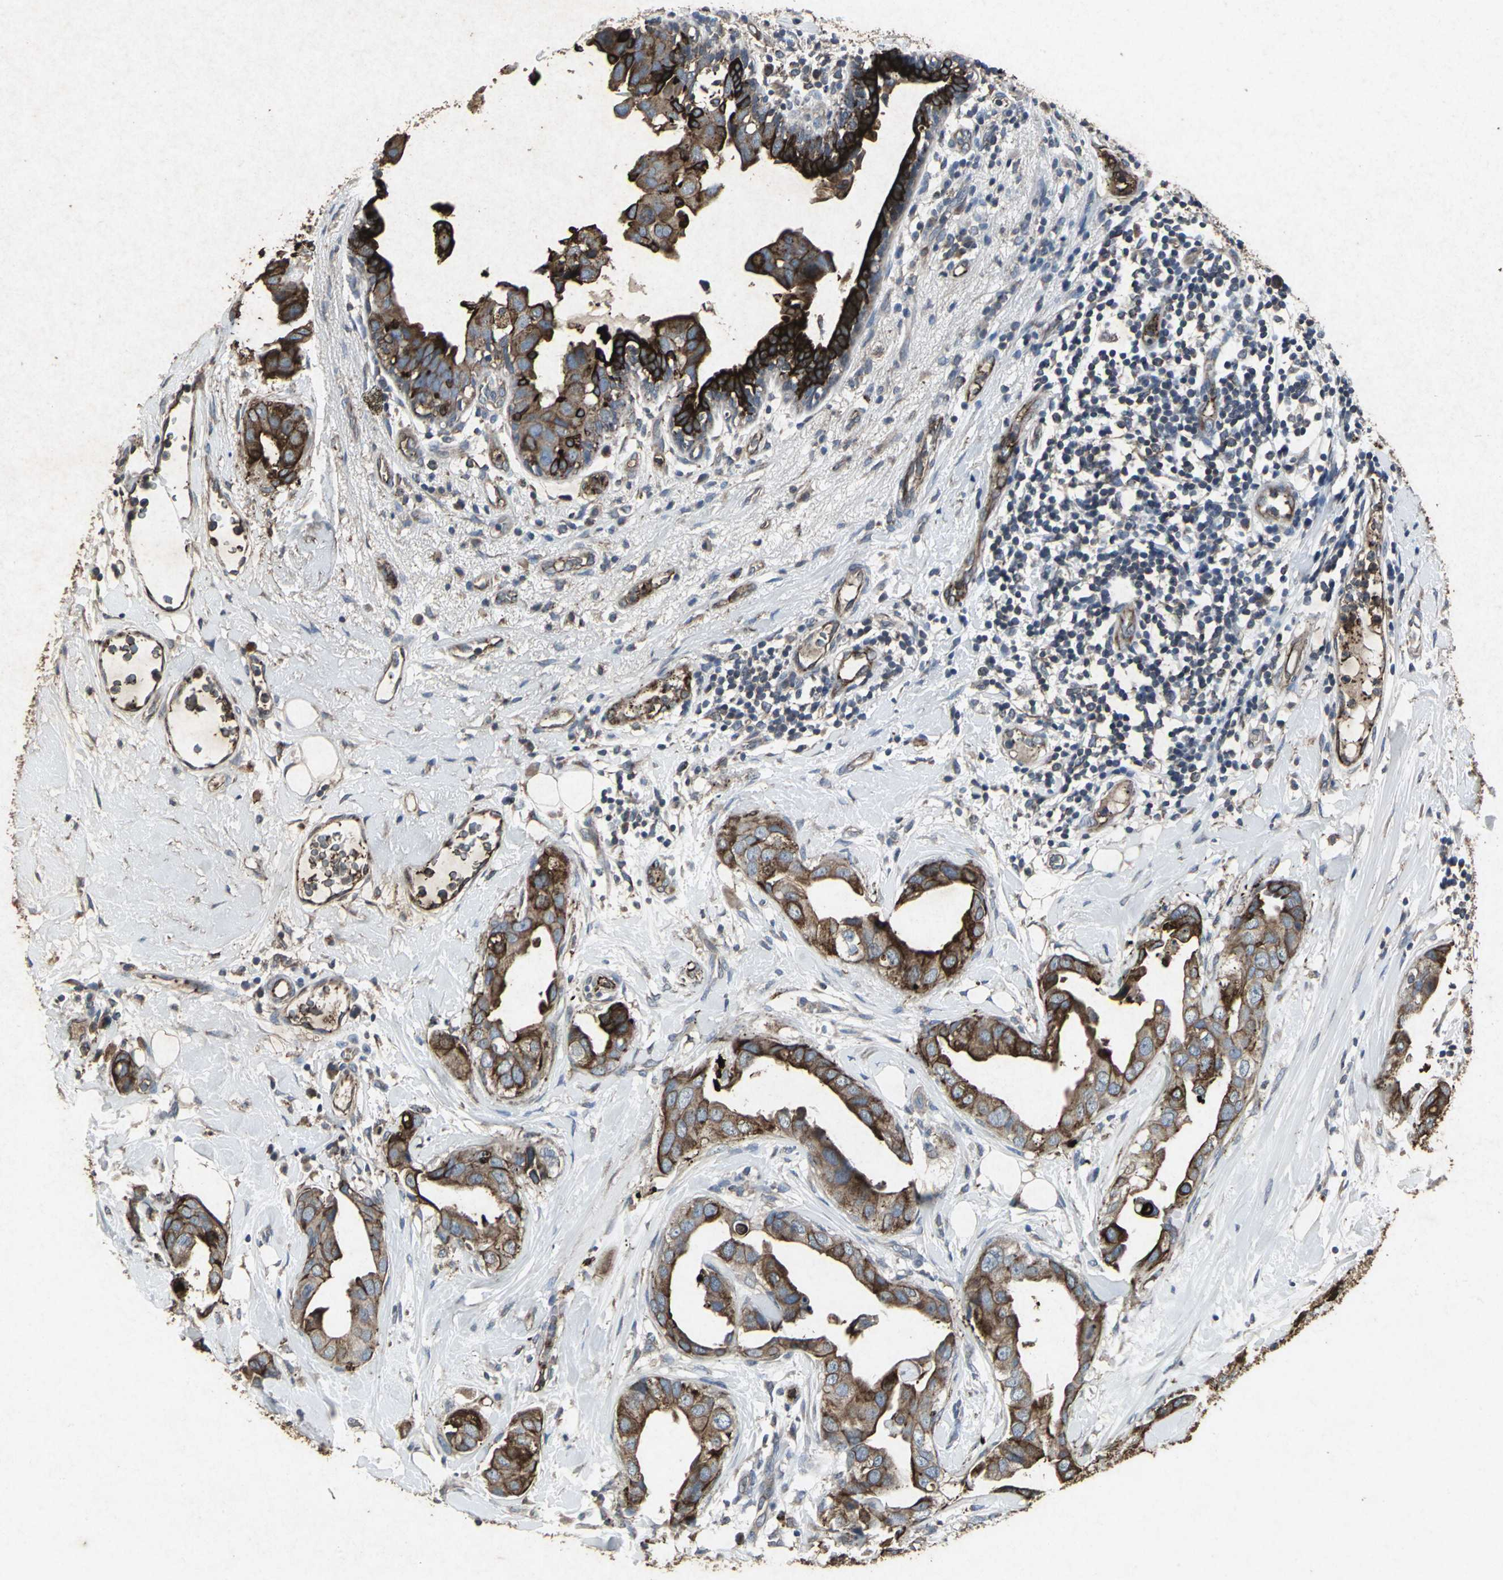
{"staining": {"intensity": "strong", "quantity": ">75%", "location": "cytoplasmic/membranous"}, "tissue": "breast cancer", "cell_type": "Tumor cells", "image_type": "cancer", "snomed": [{"axis": "morphology", "description": "Duct carcinoma"}, {"axis": "topography", "description": "Breast"}], "caption": "Immunohistochemistry (IHC) micrograph of neoplastic tissue: invasive ductal carcinoma (breast) stained using immunohistochemistry (IHC) shows high levels of strong protein expression localized specifically in the cytoplasmic/membranous of tumor cells, appearing as a cytoplasmic/membranous brown color.", "gene": "CCR9", "patient": {"sex": "female", "age": 40}}